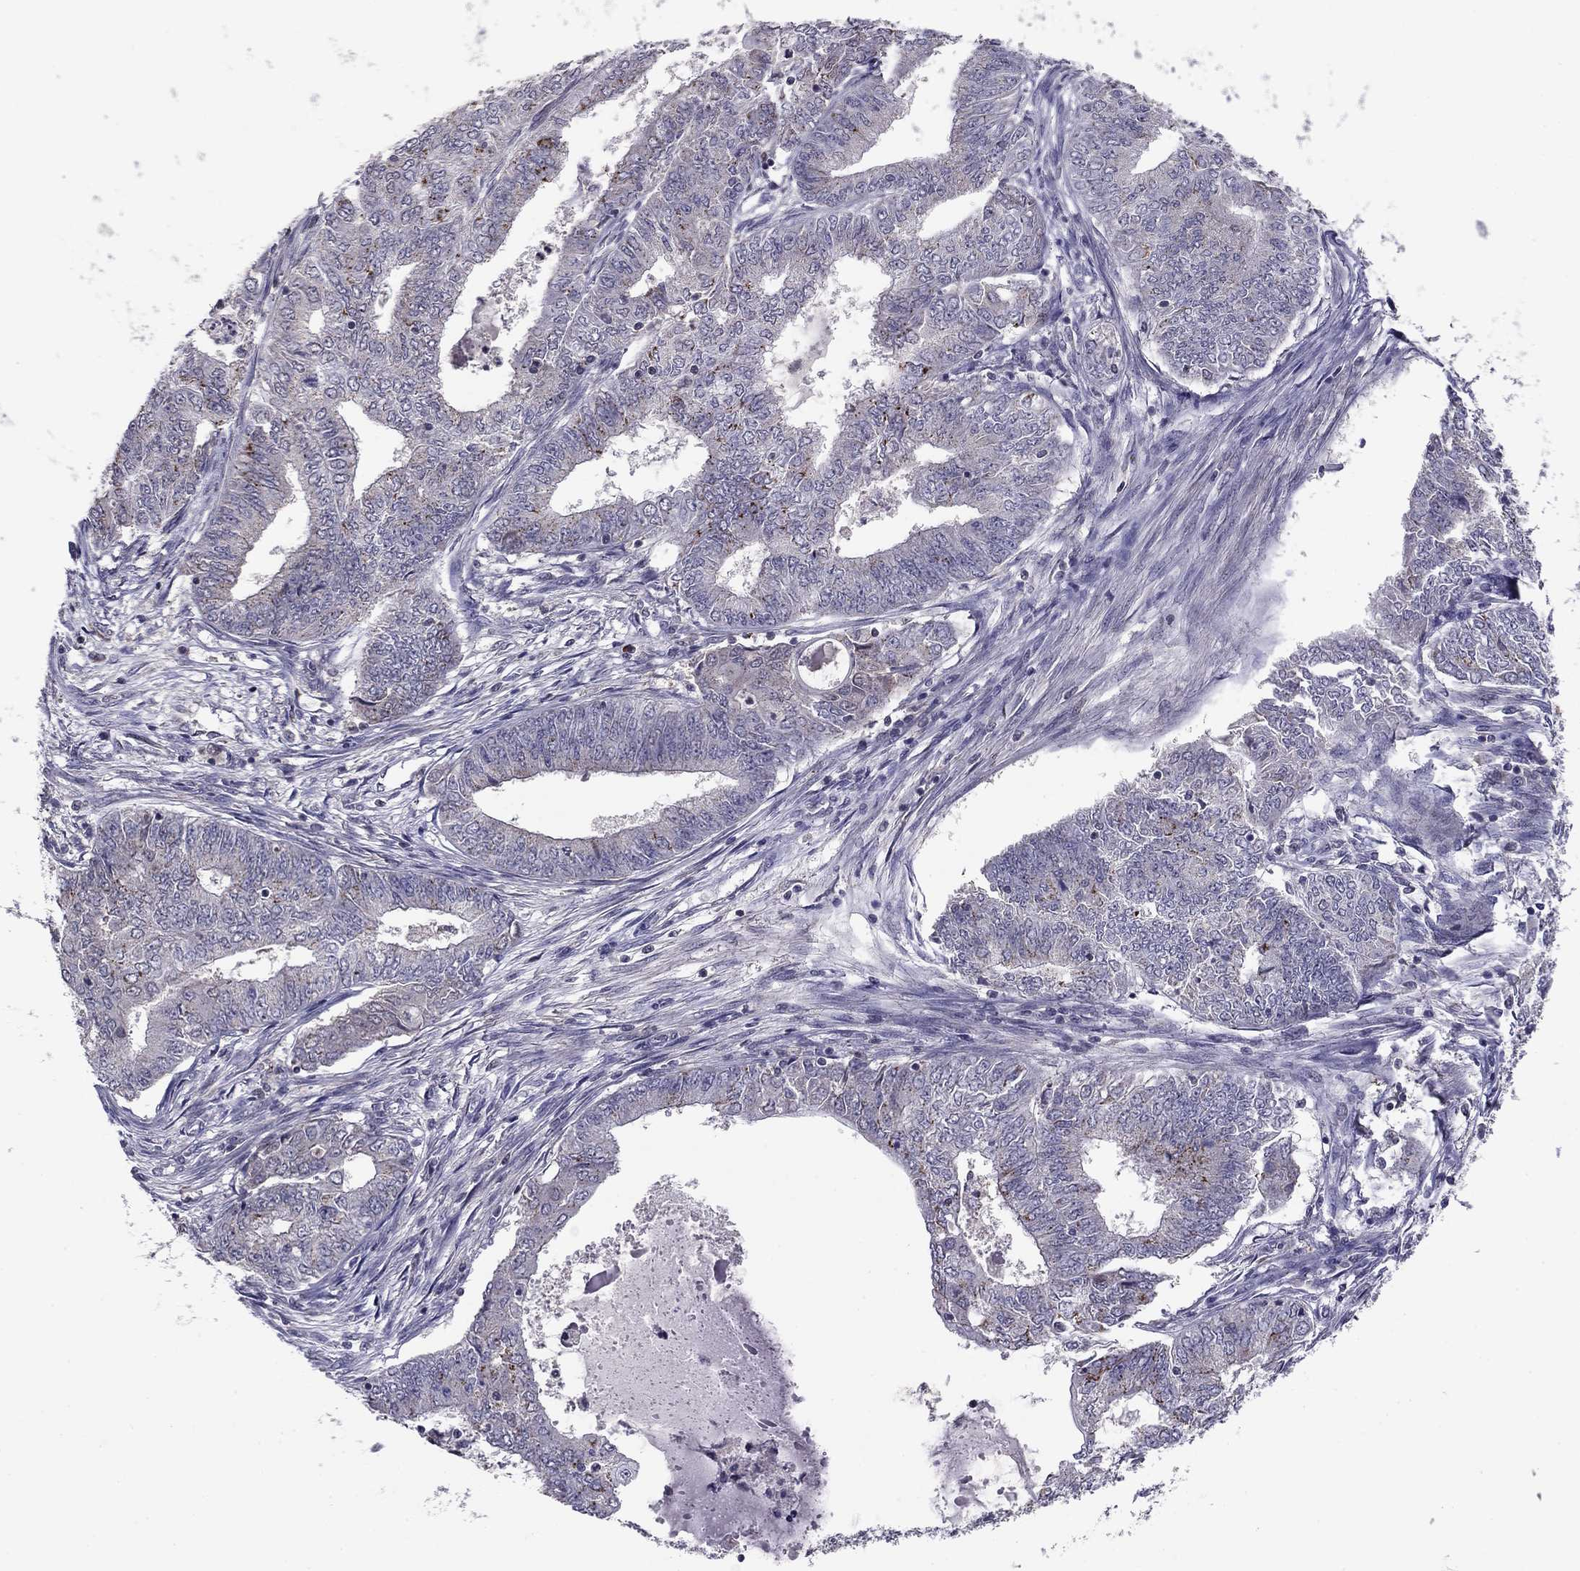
{"staining": {"intensity": "negative", "quantity": "none", "location": "none"}, "tissue": "endometrial cancer", "cell_type": "Tumor cells", "image_type": "cancer", "snomed": [{"axis": "morphology", "description": "Adenocarcinoma, NOS"}, {"axis": "topography", "description": "Endometrium"}], "caption": "Endometrial cancer was stained to show a protein in brown. There is no significant staining in tumor cells. The staining is performed using DAB (3,3'-diaminobenzidine) brown chromogen with nuclei counter-stained in using hematoxylin.", "gene": "HCN1", "patient": {"sex": "female", "age": 62}}